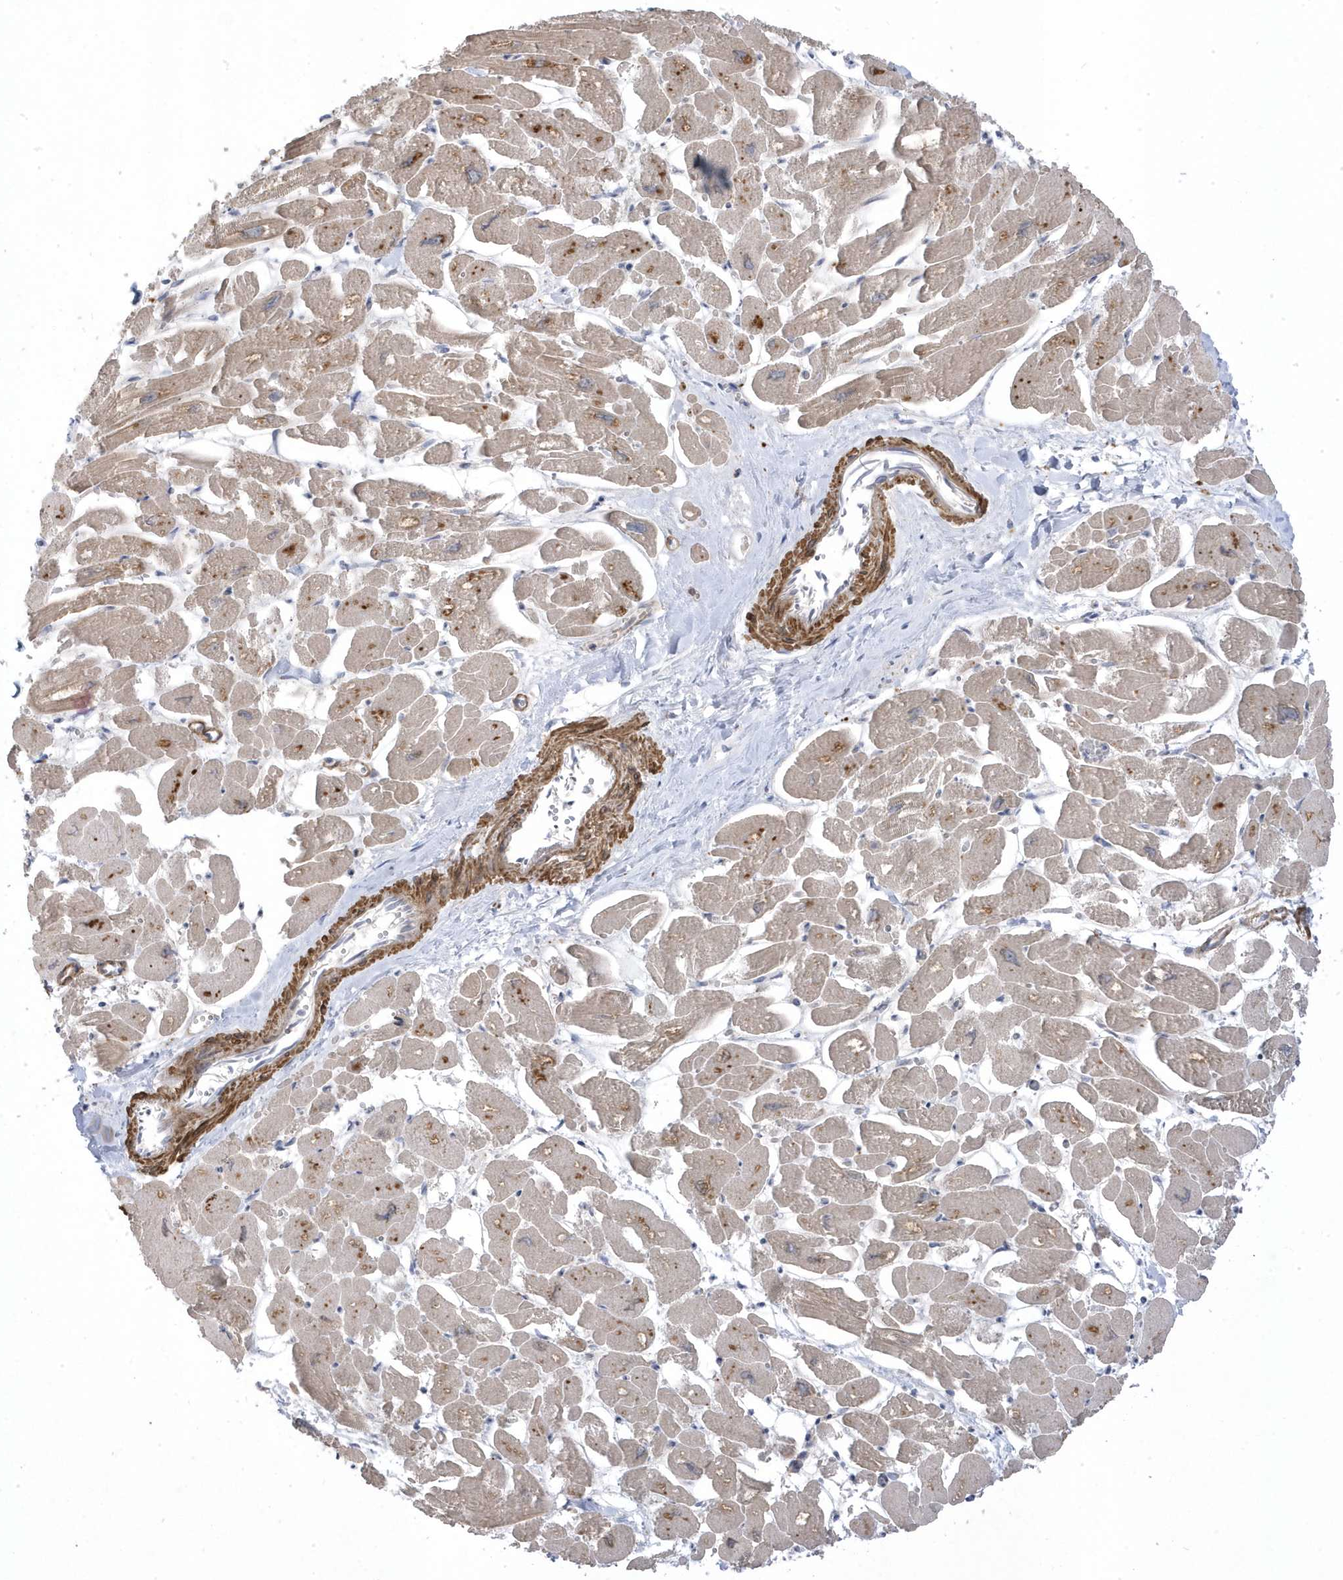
{"staining": {"intensity": "moderate", "quantity": "<25%", "location": "cytoplasmic/membranous"}, "tissue": "heart muscle", "cell_type": "Cardiomyocytes", "image_type": "normal", "snomed": [{"axis": "morphology", "description": "Normal tissue, NOS"}, {"axis": "topography", "description": "Heart"}], "caption": "Immunohistochemistry of normal heart muscle shows low levels of moderate cytoplasmic/membranous expression in approximately <25% of cardiomyocytes.", "gene": "GTPBP6", "patient": {"sex": "male", "age": 54}}